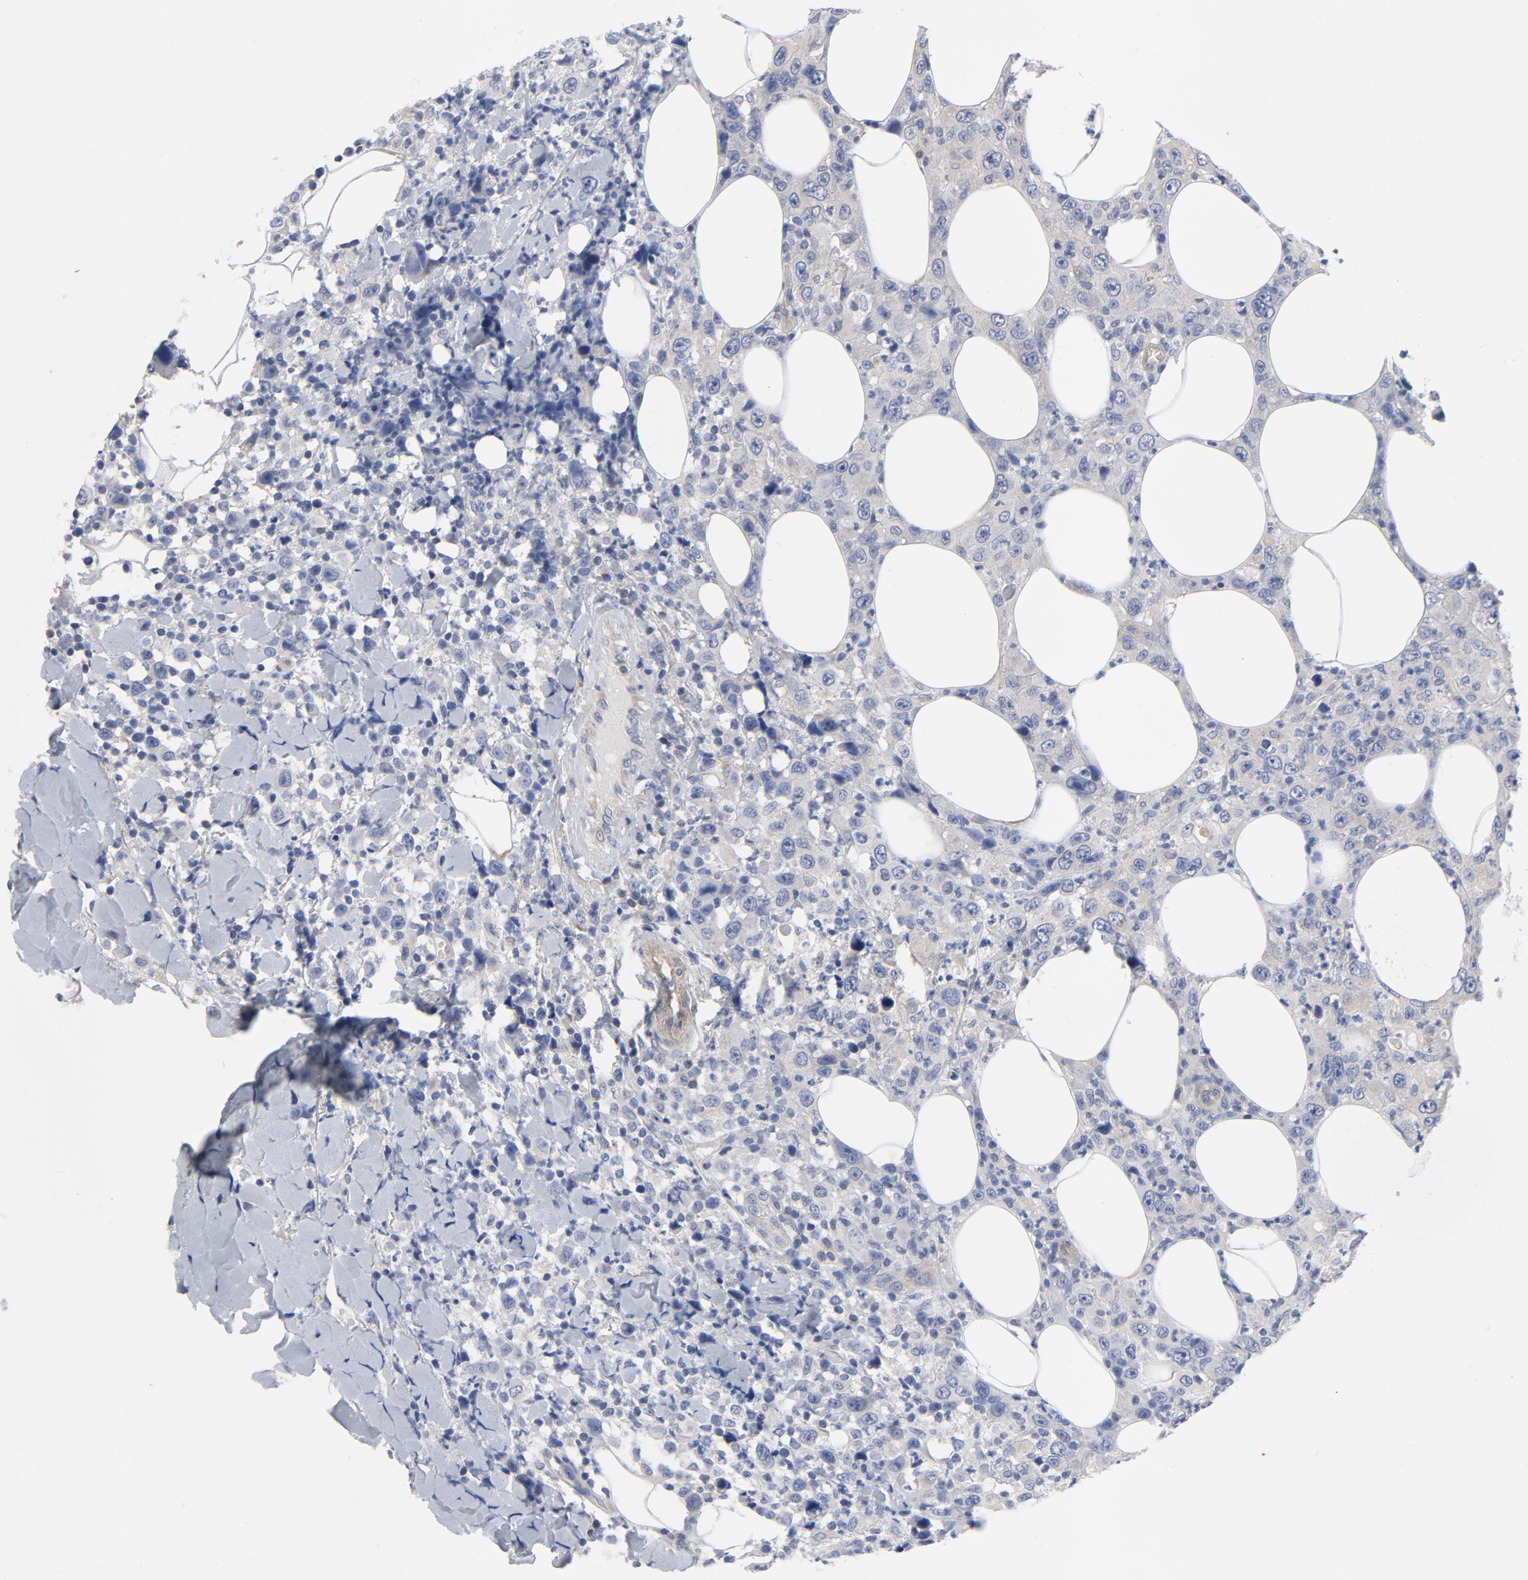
{"staining": {"intensity": "weak", "quantity": "<25%", "location": "cytoplasmic/membranous"}, "tissue": "thyroid cancer", "cell_type": "Tumor cells", "image_type": "cancer", "snomed": [{"axis": "morphology", "description": "Carcinoma, NOS"}, {"axis": "topography", "description": "Thyroid gland"}], "caption": "IHC of human thyroid cancer shows no staining in tumor cells.", "gene": "DYNLT3", "patient": {"sex": "female", "age": 77}}